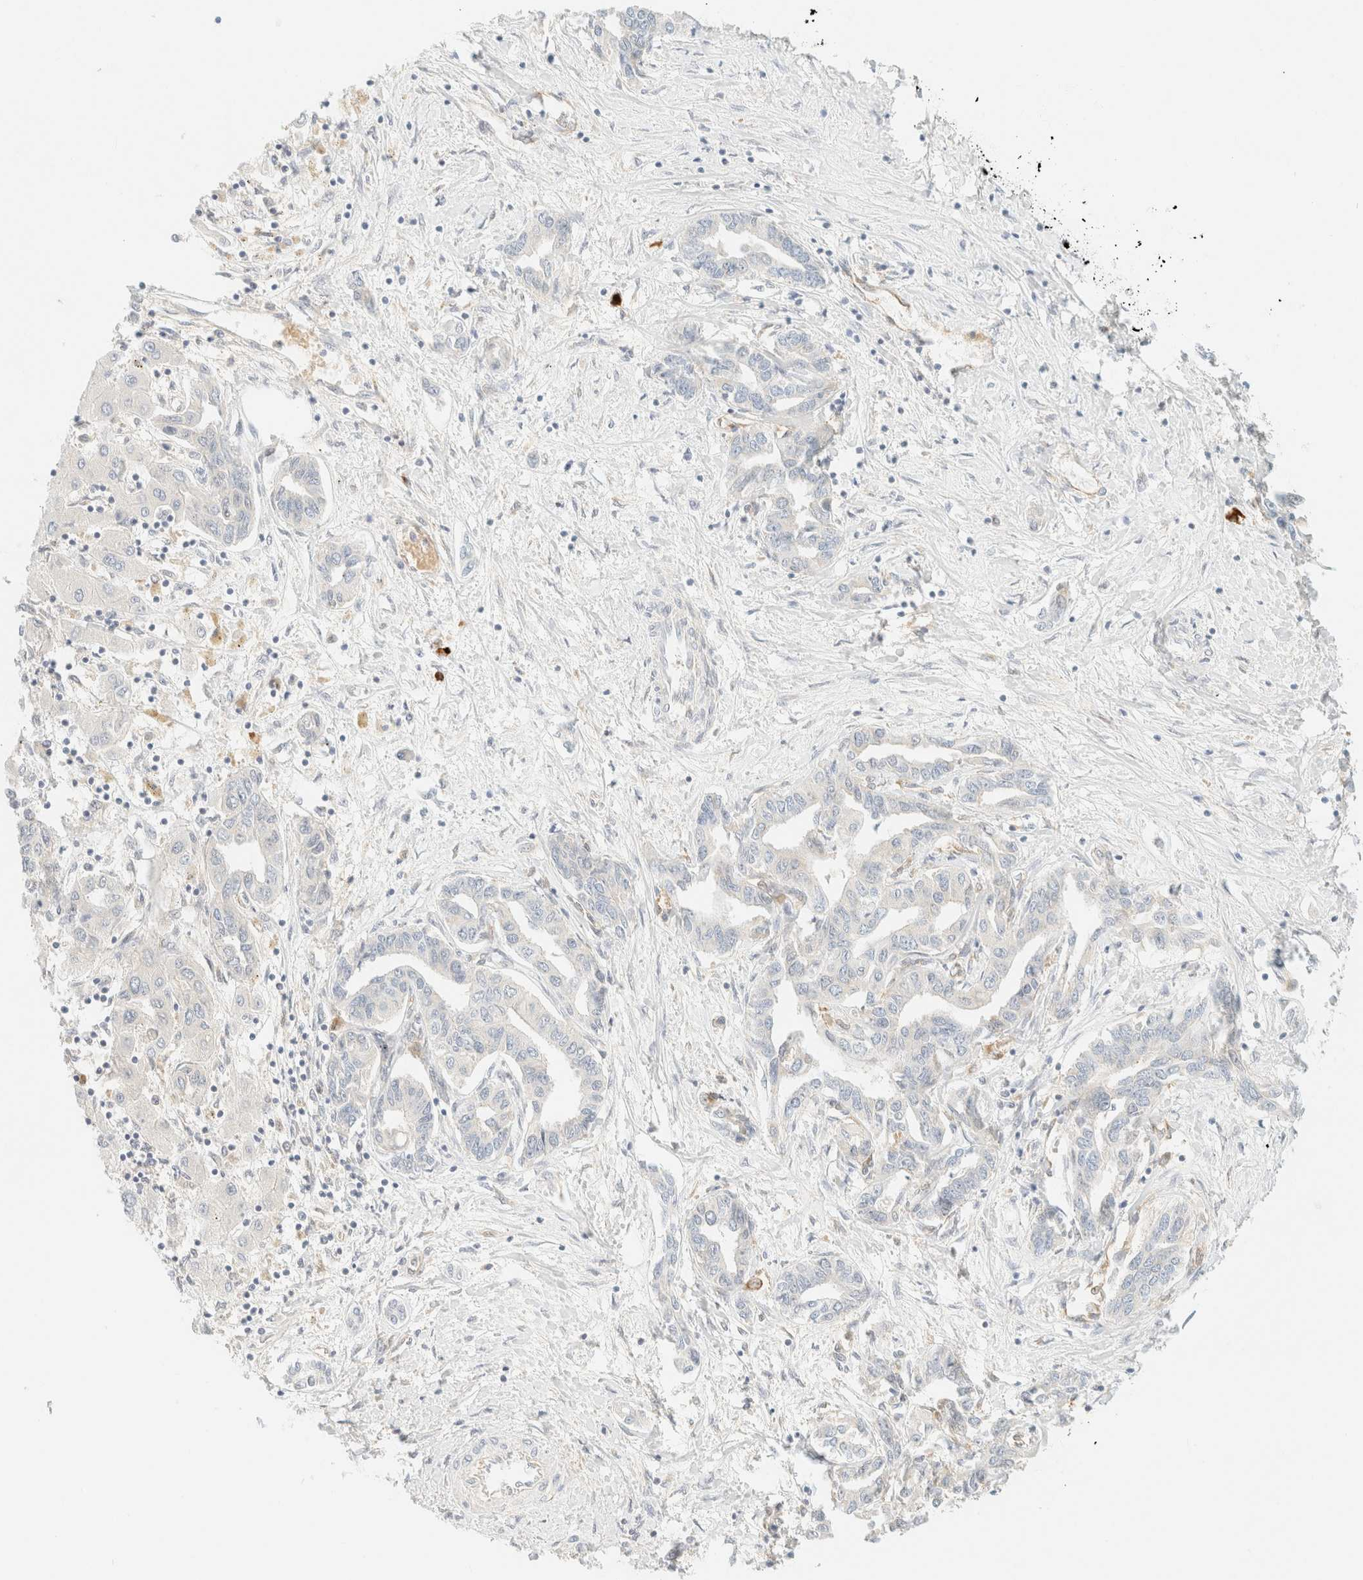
{"staining": {"intensity": "negative", "quantity": "none", "location": "none"}, "tissue": "liver cancer", "cell_type": "Tumor cells", "image_type": "cancer", "snomed": [{"axis": "morphology", "description": "Cholangiocarcinoma"}, {"axis": "topography", "description": "Liver"}], "caption": "Tumor cells show no significant staining in liver cholangiocarcinoma.", "gene": "FHOD1", "patient": {"sex": "male", "age": 59}}